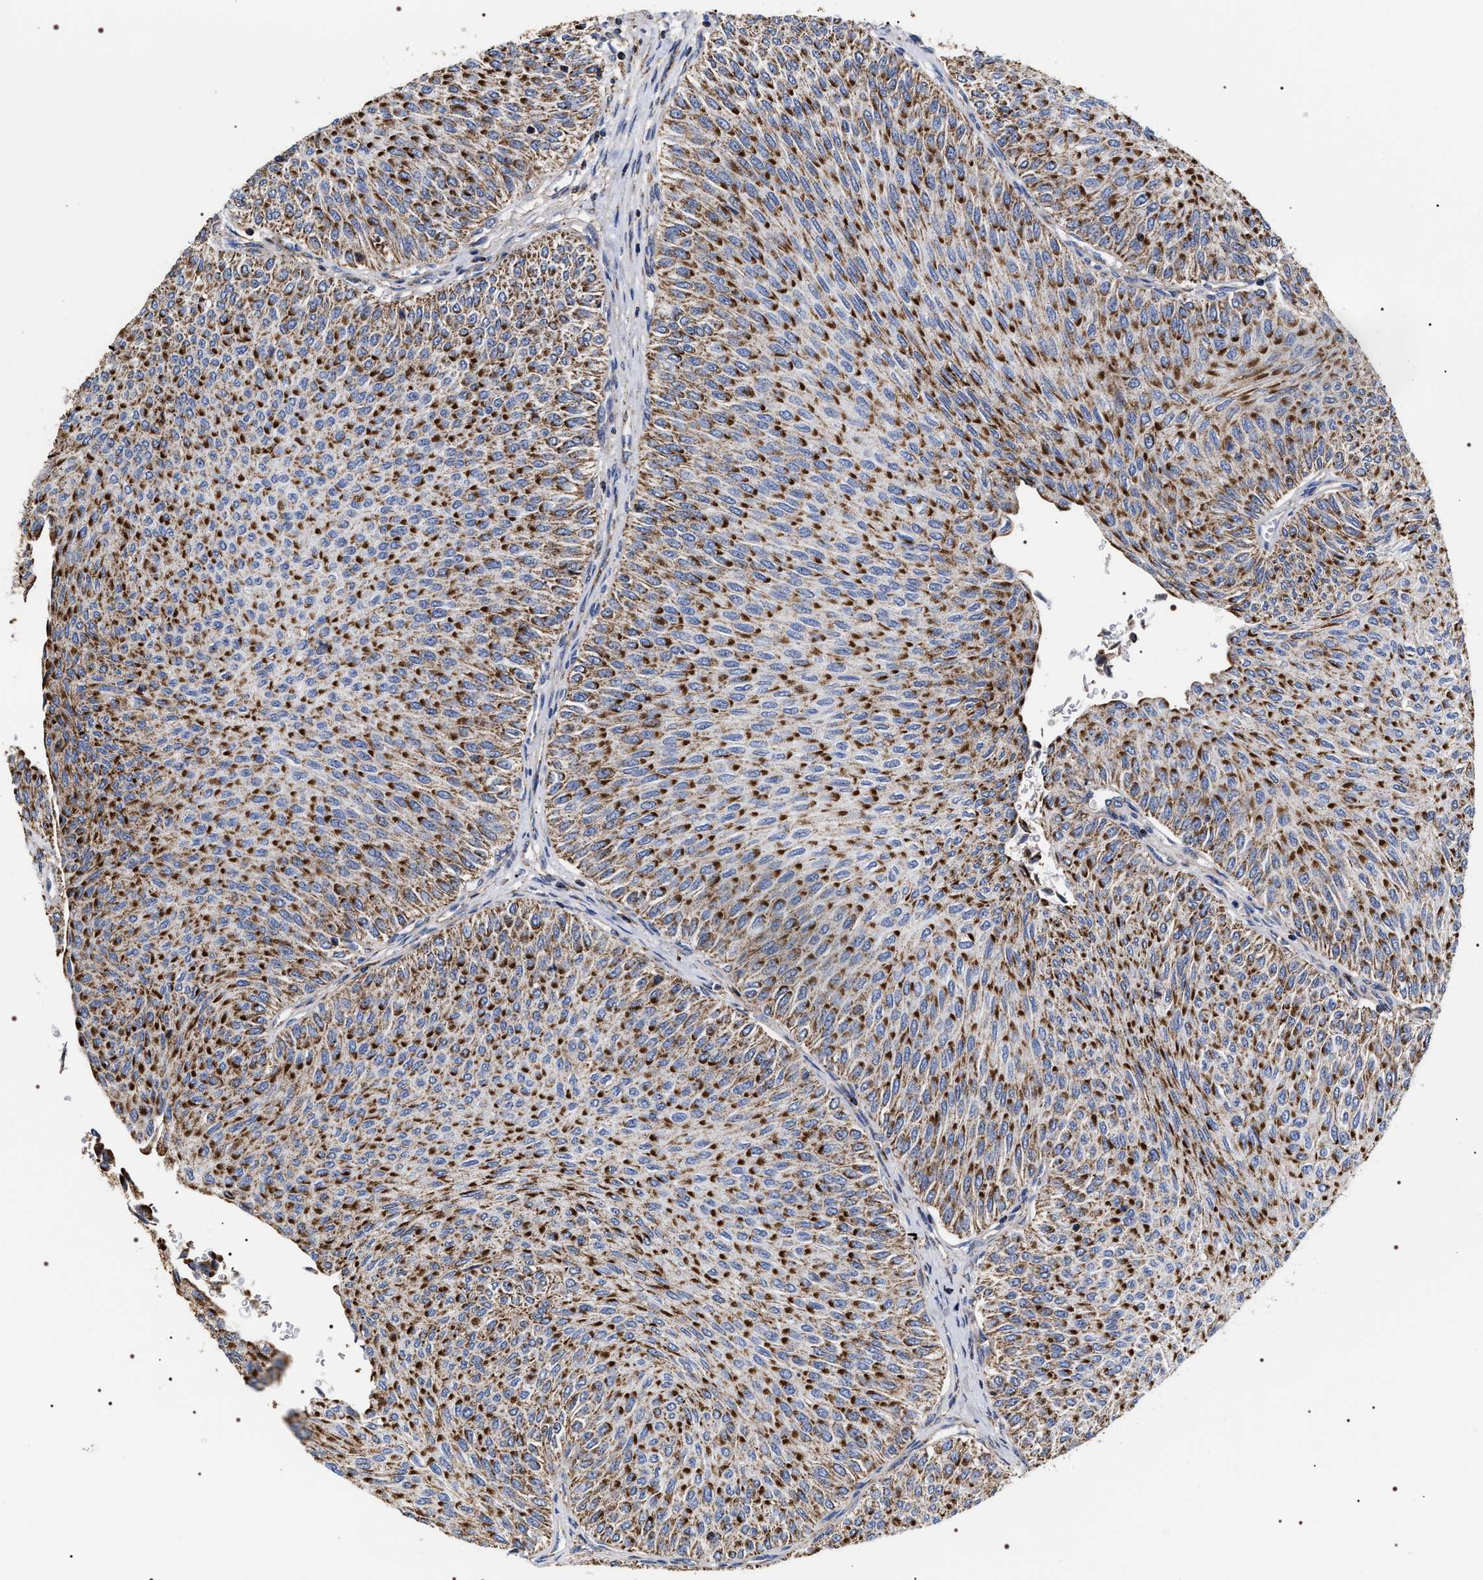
{"staining": {"intensity": "strong", "quantity": ">75%", "location": "cytoplasmic/membranous"}, "tissue": "urothelial cancer", "cell_type": "Tumor cells", "image_type": "cancer", "snomed": [{"axis": "morphology", "description": "Urothelial carcinoma, Low grade"}, {"axis": "topography", "description": "Urinary bladder"}], "caption": "Immunohistochemistry (DAB (3,3'-diaminobenzidine)) staining of human urothelial carcinoma (low-grade) shows strong cytoplasmic/membranous protein expression in approximately >75% of tumor cells.", "gene": "COG5", "patient": {"sex": "male", "age": 78}}